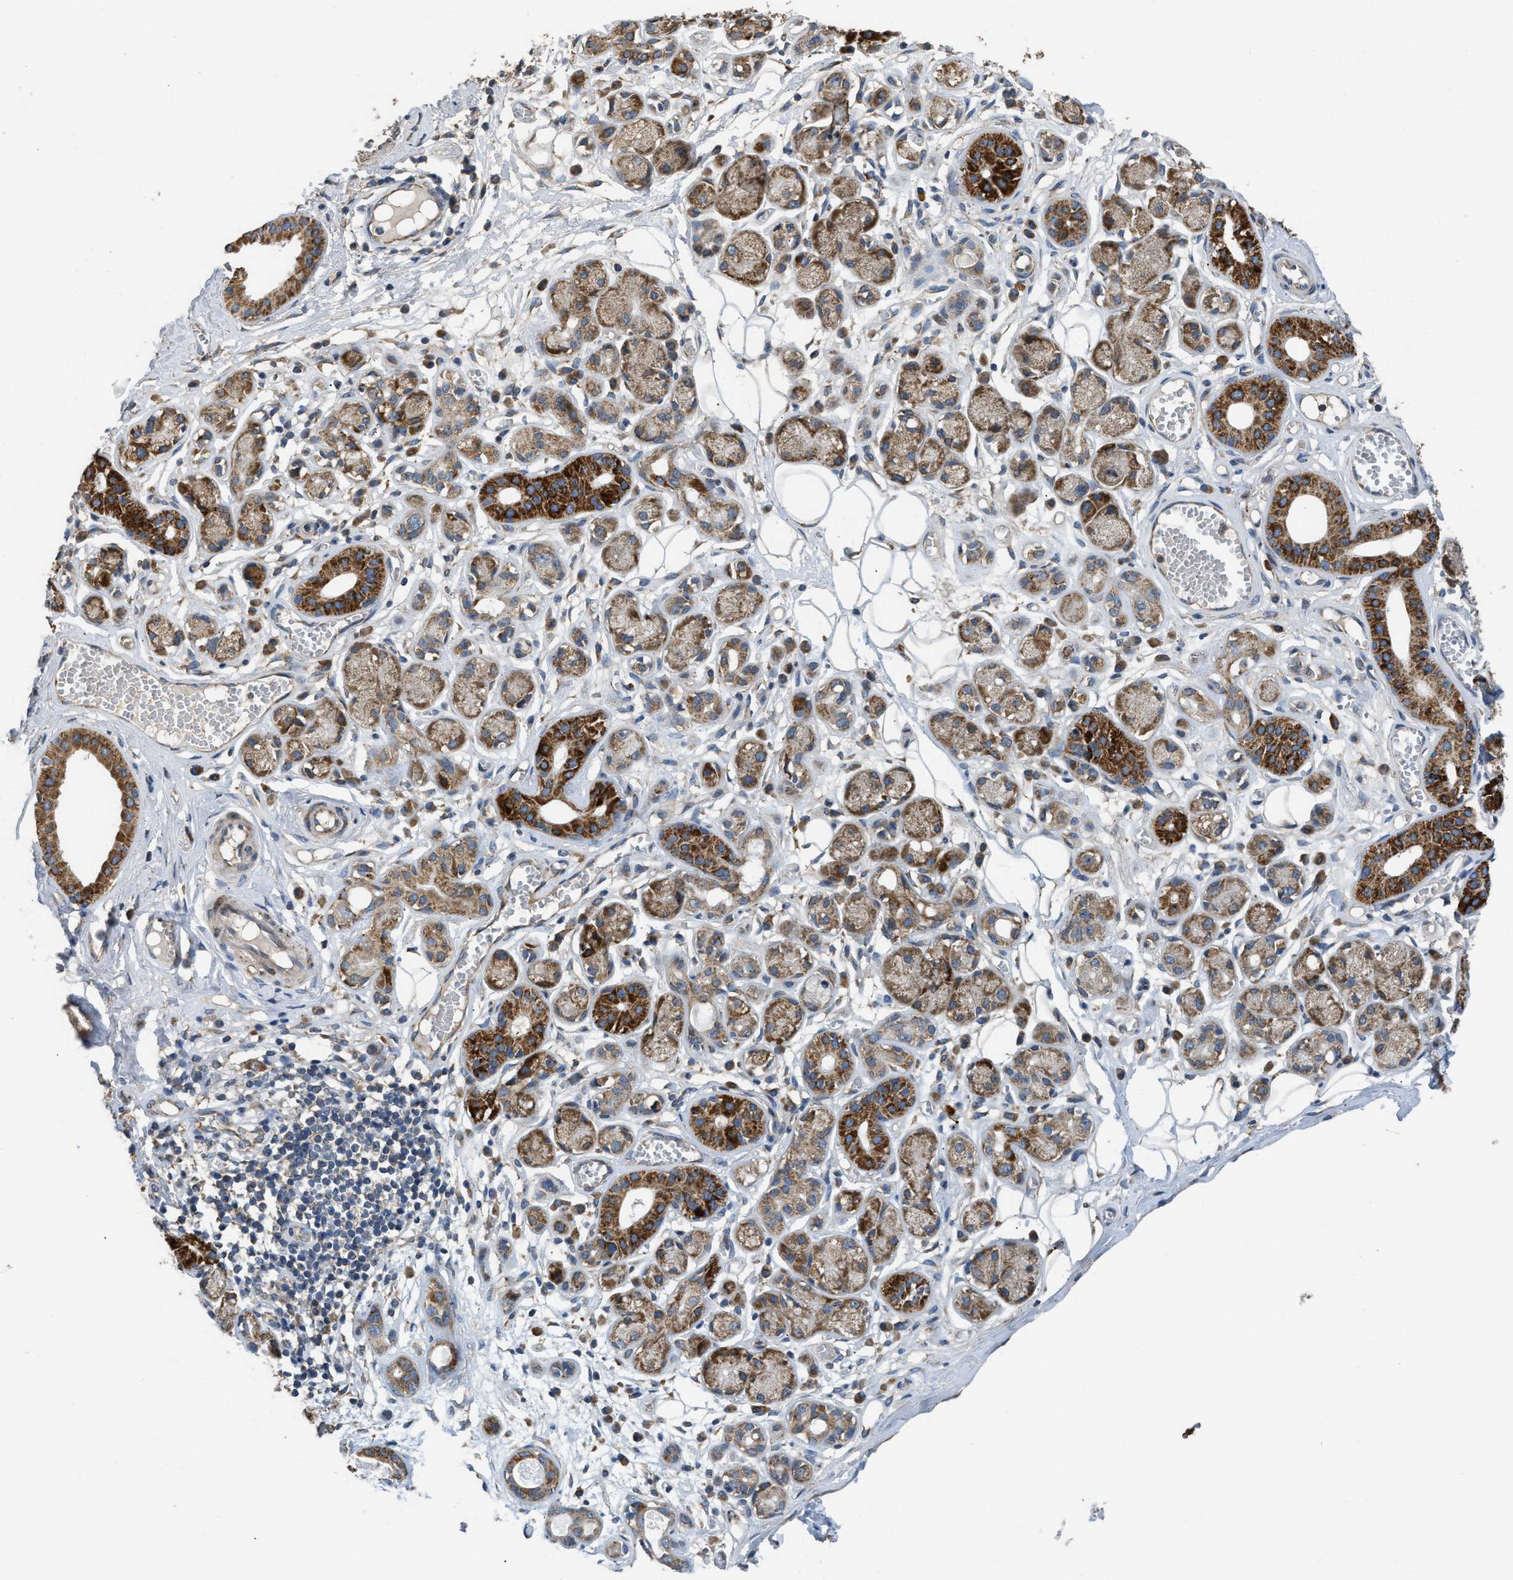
{"staining": {"intensity": "moderate", "quantity": "25%-75%", "location": "cytoplasmic/membranous"}, "tissue": "adipose tissue", "cell_type": "Adipocytes", "image_type": "normal", "snomed": [{"axis": "morphology", "description": "Normal tissue, NOS"}, {"axis": "morphology", "description": "Inflammation, NOS"}, {"axis": "topography", "description": "Salivary gland"}, {"axis": "topography", "description": "Peripheral nerve tissue"}], "caption": "Protein staining demonstrates moderate cytoplasmic/membranous expression in about 25%-75% of adipocytes in unremarkable adipose tissue.", "gene": "TMEM150A", "patient": {"sex": "female", "age": 75}}